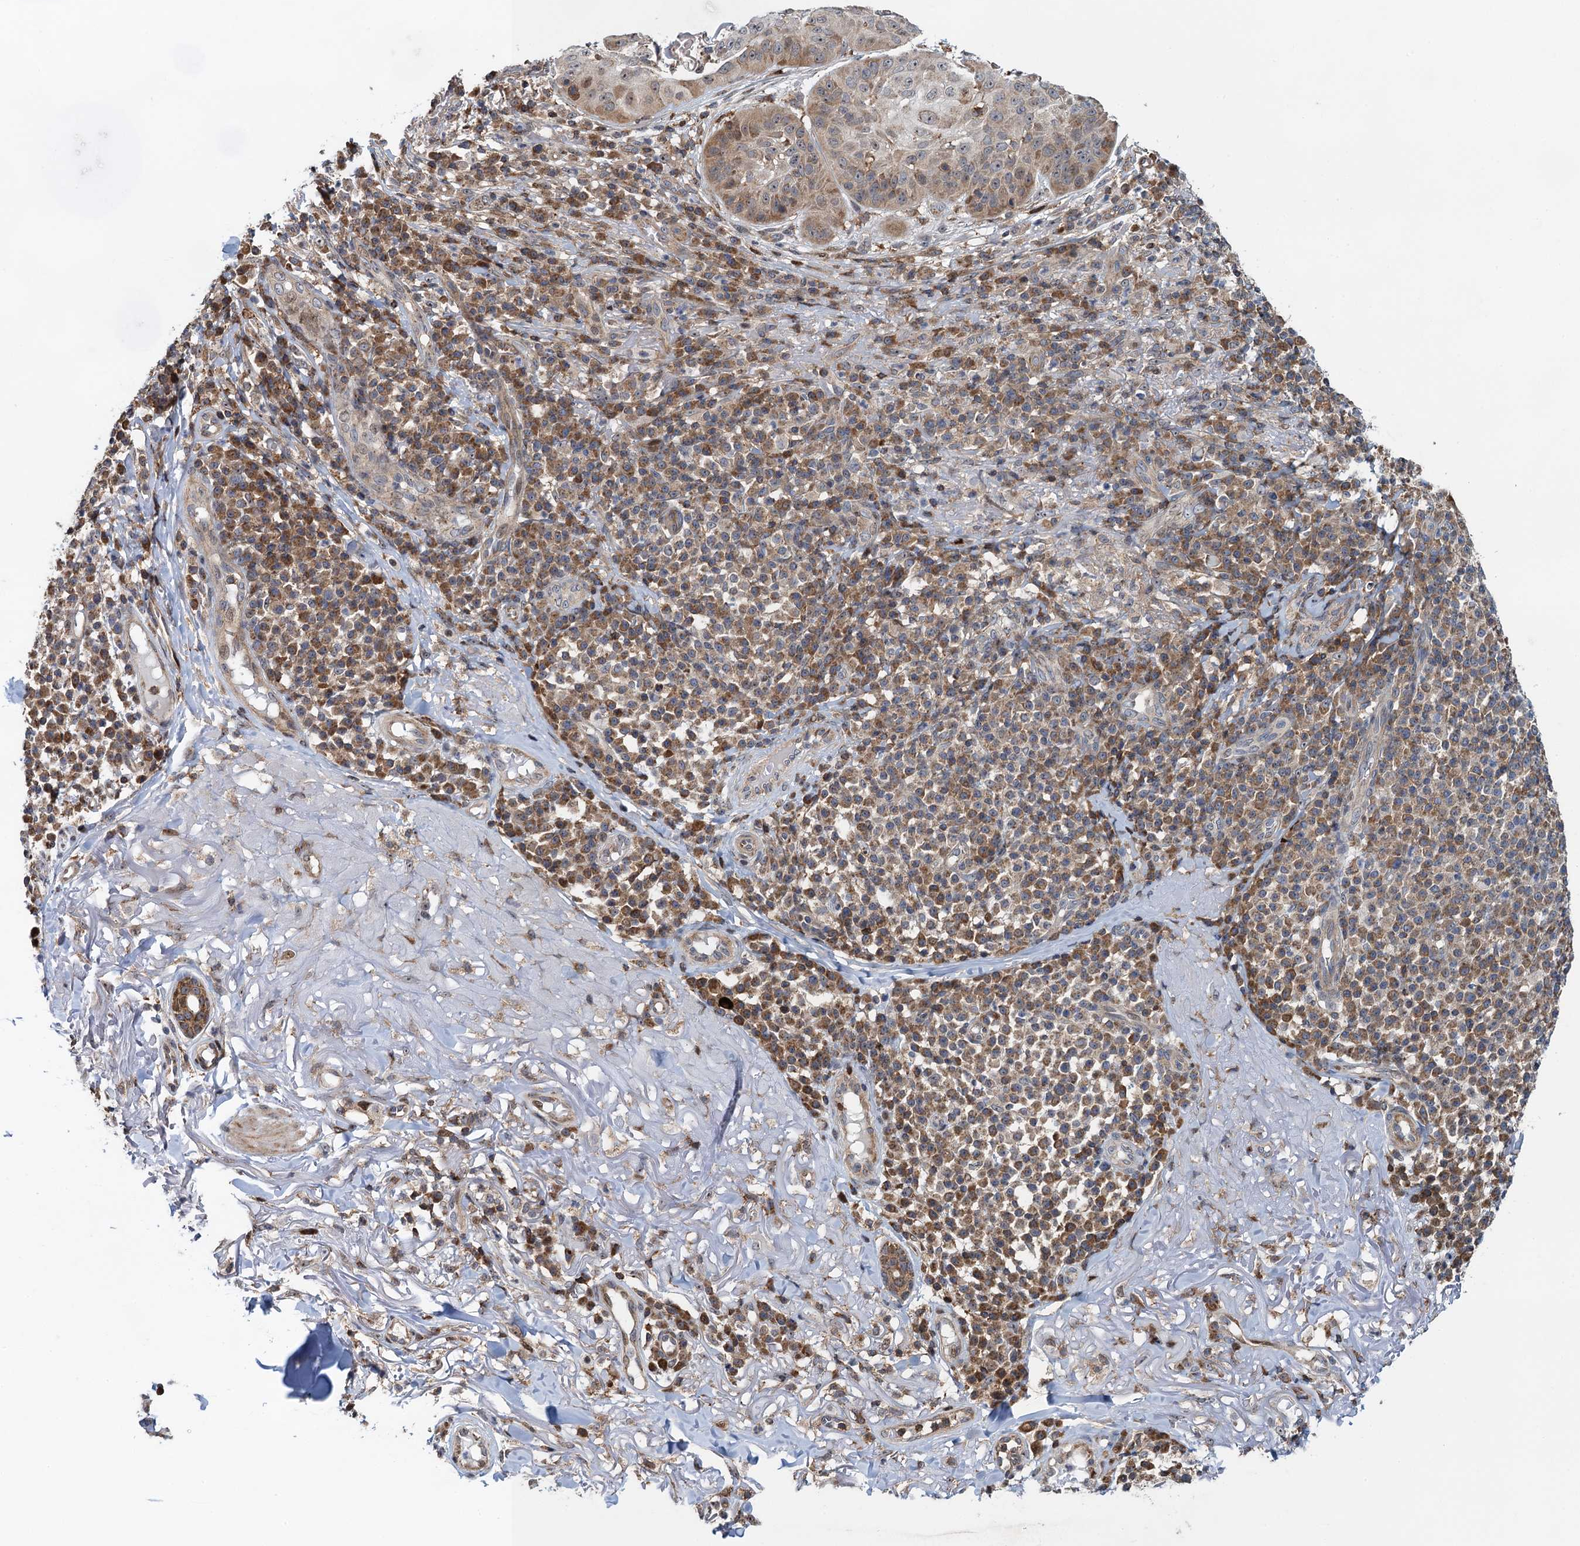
{"staining": {"intensity": "moderate", "quantity": "25%-75%", "location": "cytoplasmic/membranous"}, "tissue": "skin cancer", "cell_type": "Tumor cells", "image_type": "cancer", "snomed": [{"axis": "morphology", "description": "Normal tissue, NOS"}, {"axis": "morphology", "description": "Basal cell carcinoma"}, {"axis": "topography", "description": "Skin"}], "caption": "An IHC histopathology image of neoplastic tissue is shown. Protein staining in brown highlights moderate cytoplasmic/membranous positivity in skin cancer (basal cell carcinoma) within tumor cells. (DAB (3,3'-diaminobenzidine) = brown stain, brightfield microscopy at high magnification).", "gene": "CCDC102A", "patient": {"sex": "male", "age": 93}}